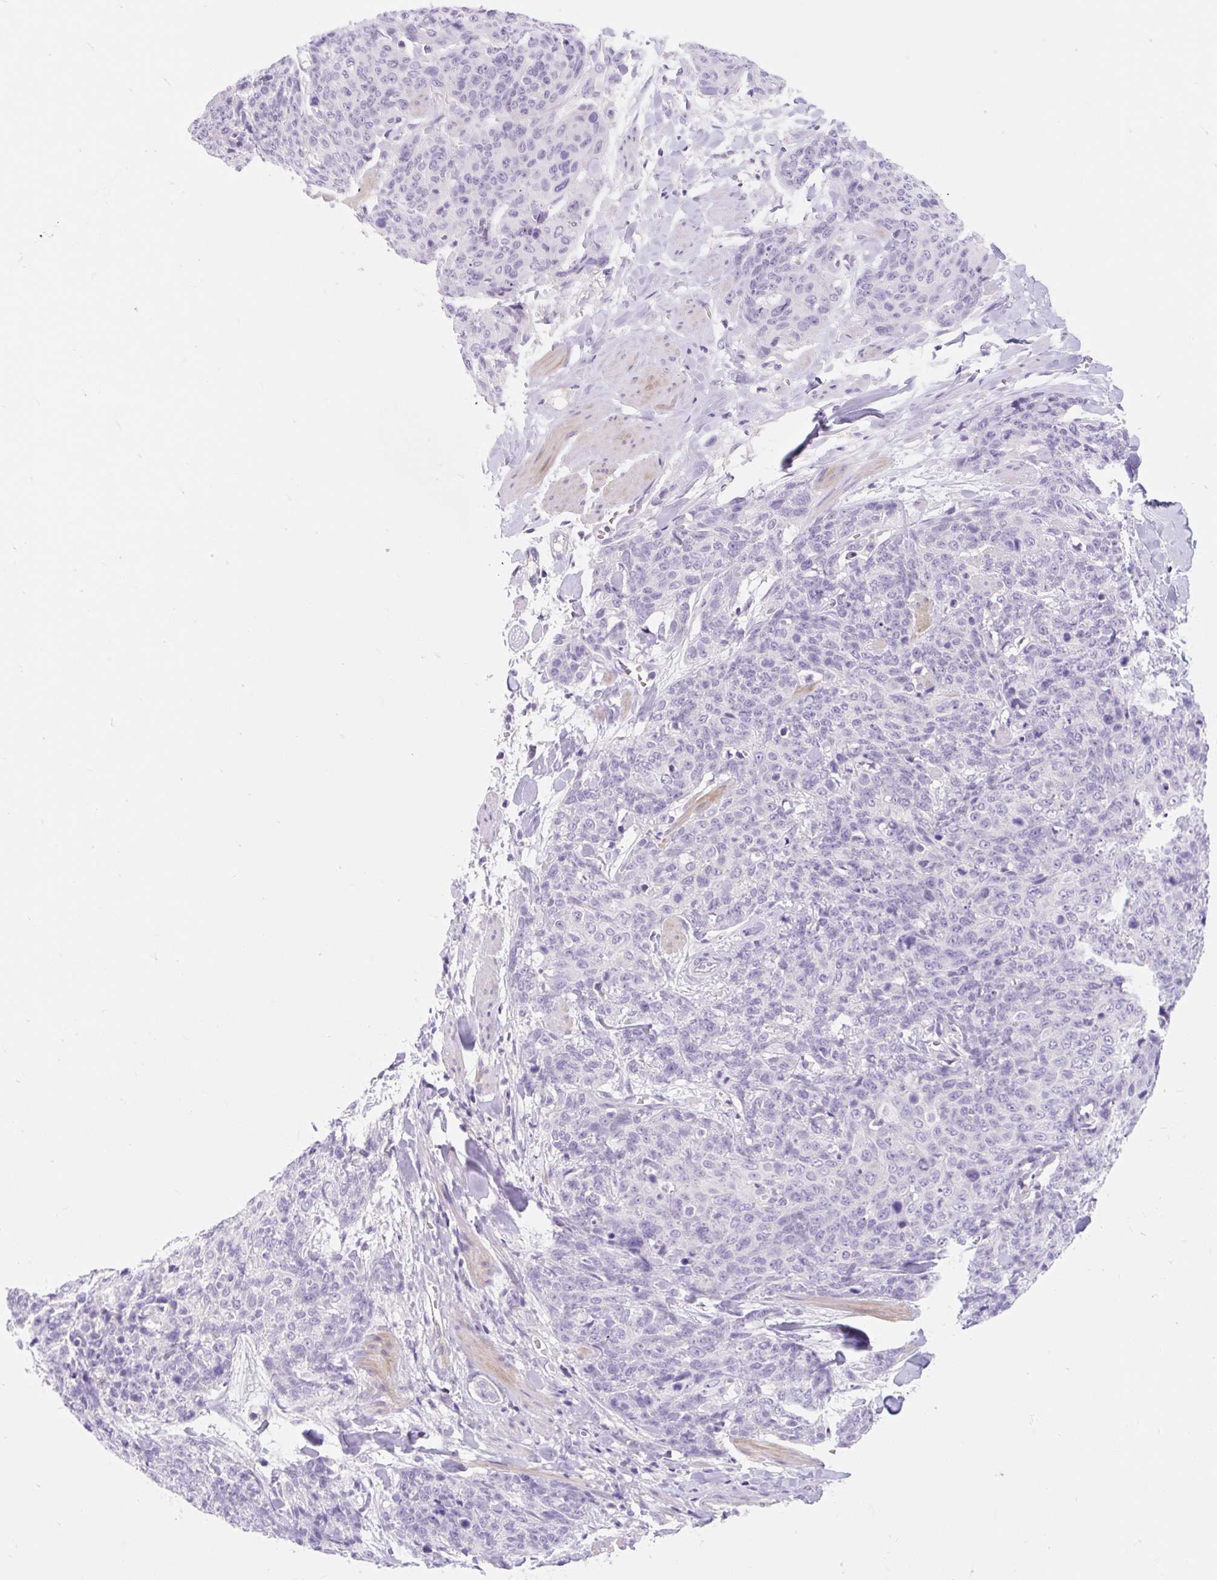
{"staining": {"intensity": "negative", "quantity": "none", "location": "none"}, "tissue": "skin cancer", "cell_type": "Tumor cells", "image_type": "cancer", "snomed": [{"axis": "morphology", "description": "Squamous cell carcinoma, NOS"}, {"axis": "topography", "description": "Skin"}, {"axis": "topography", "description": "Vulva"}], "caption": "The immunohistochemistry (IHC) micrograph has no significant staining in tumor cells of squamous cell carcinoma (skin) tissue. Brightfield microscopy of immunohistochemistry (IHC) stained with DAB (brown) and hematoxylin (blue), captured at high magnification.", "gene": "SLC28A1", "patient": {"sex": "female", "age": 85}}